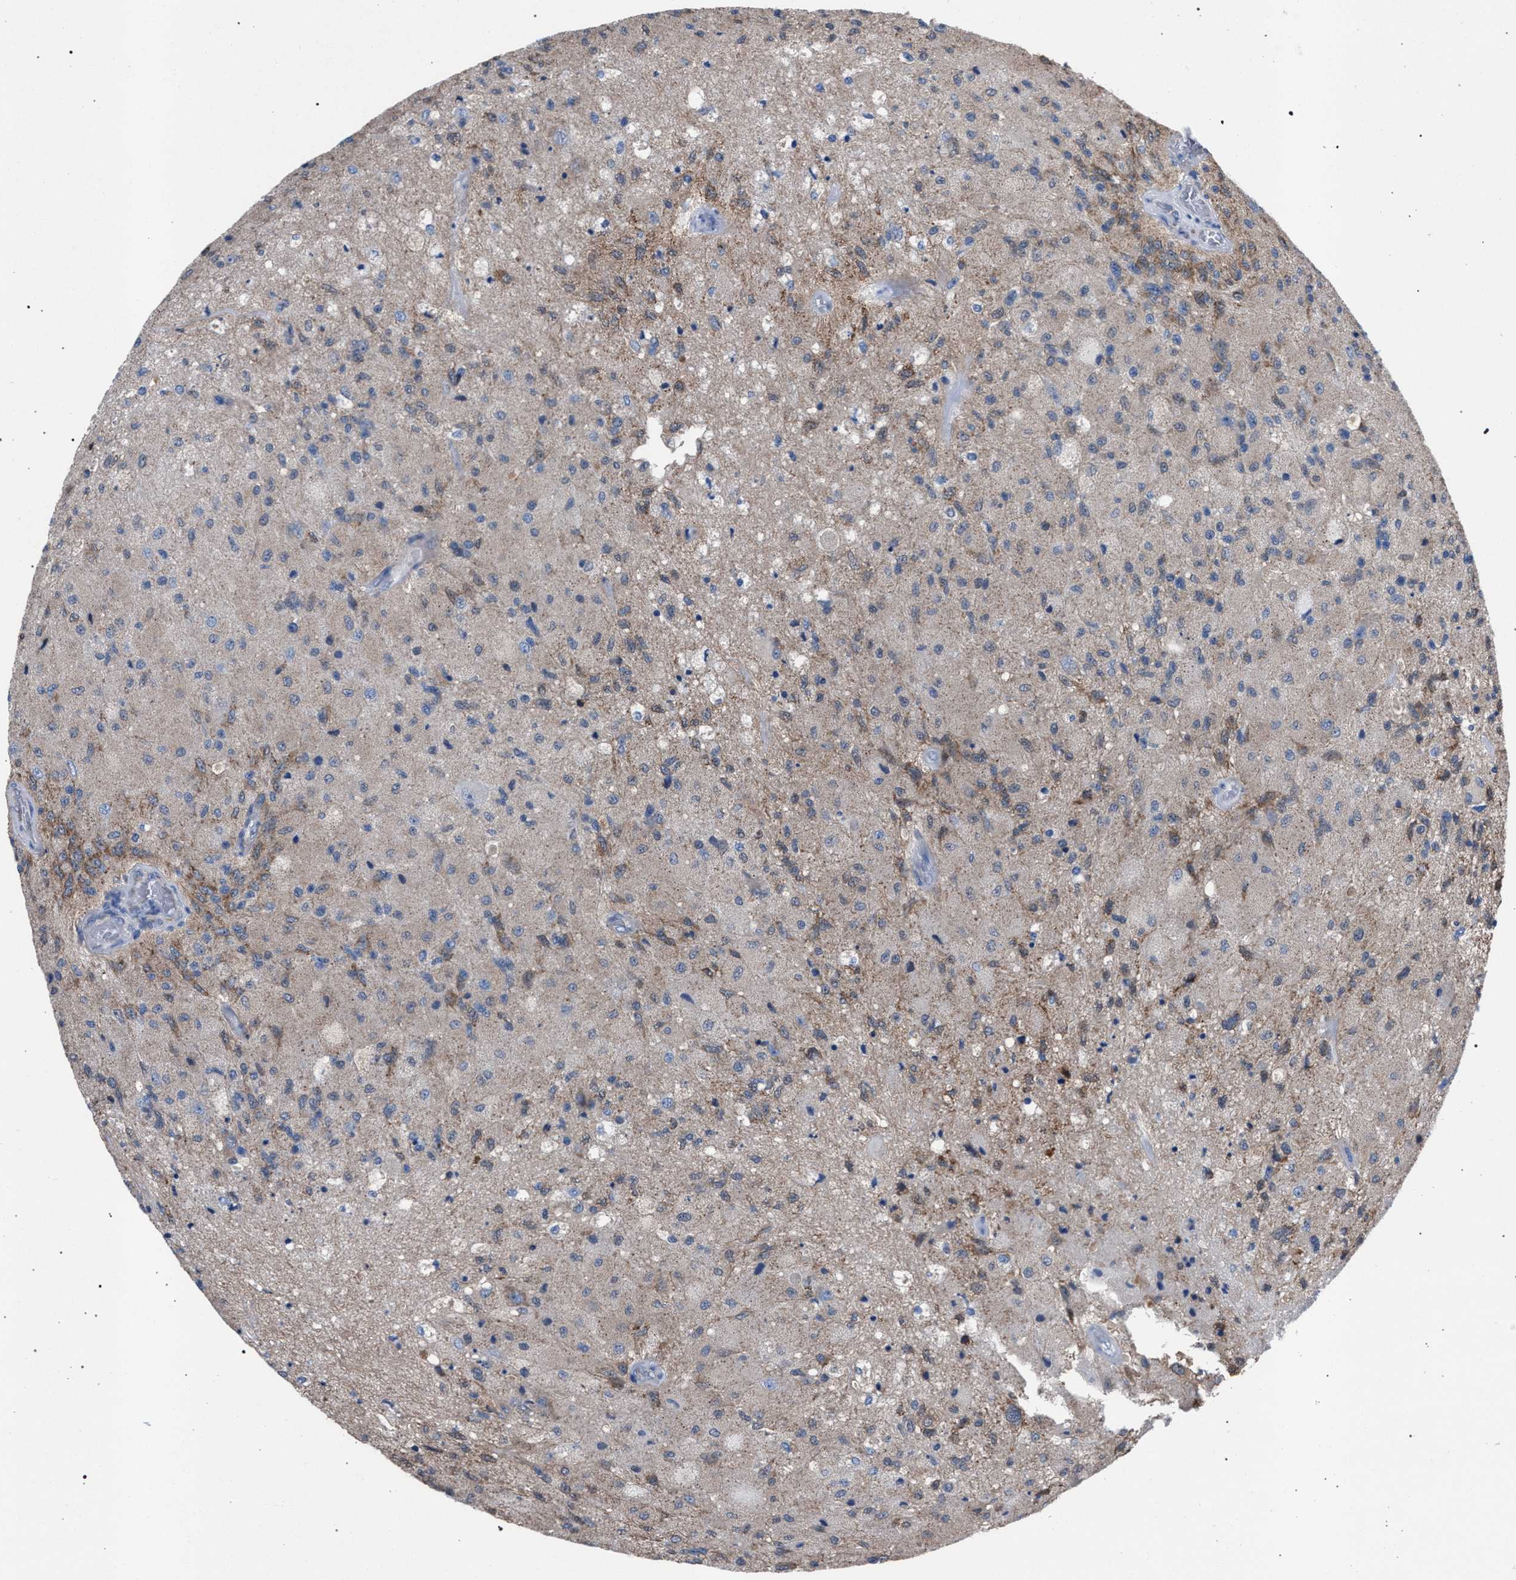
{"staining": {"intensity": "moderate", "quantity": "<25%", "location": "cytoplasmic/membranous"}, "tissue": "glioma", "cell_type": "Tumor cells", "image_type": "cancer", "snomed": [{"axis": "morphology", "description": "Normal tissue, NOS"}, {"axis": "morphology", "description": "Glioma, malignant, High grade"}, {"axis": "topography", "description": "Cerebral cortex"}], "caption": "This photomicrograph shows immunohistochemistry (IHC) staining of glioma, with low moderate cytoplasmic/membranous positivity in approximately <25% of tumor cells.", "gene": "CRYZ", "patient": {"sex": "male", "age": 77}}